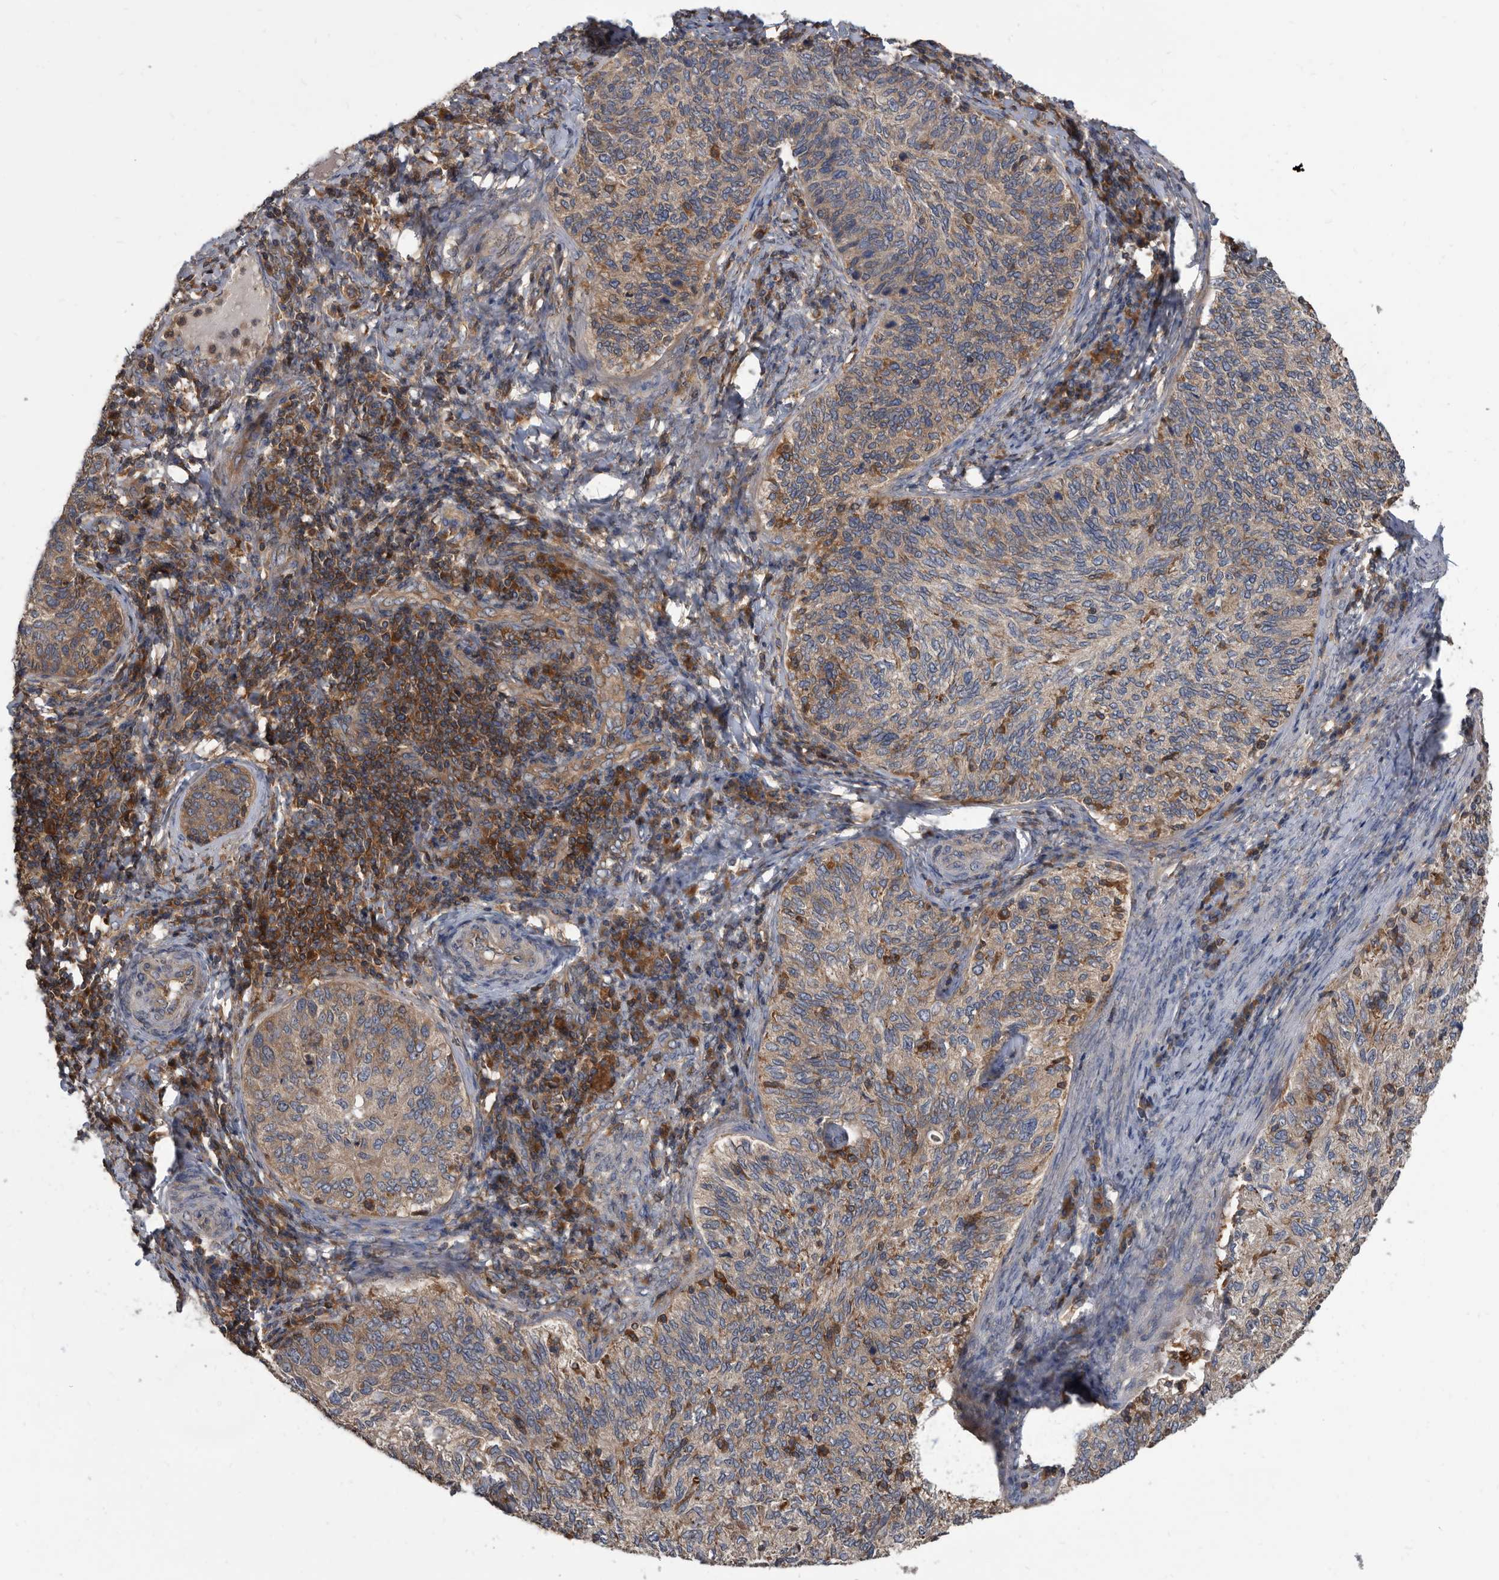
{"staining": {"intensity": "weak", "quantity": ">75%", "location": "cytoplasmic/membranous"}, "tissue": "cervical cancer", "cell_type": "Tumor cells", "image_type": "cancer", "snomed": [{"axis": "morphology", "description": "Squamous cell carcinoma, NOS"}, {"axis": "topography", "description": "Cervix"}], "caption": "A micrograph of human cervical cancer (squamous cell carcinoma) stained for a protein reveals weak cytoplasmic/membranous brown staining in tumor cells.", "gene": "APEH", "patient": {"sex": "female", "age": 30}}